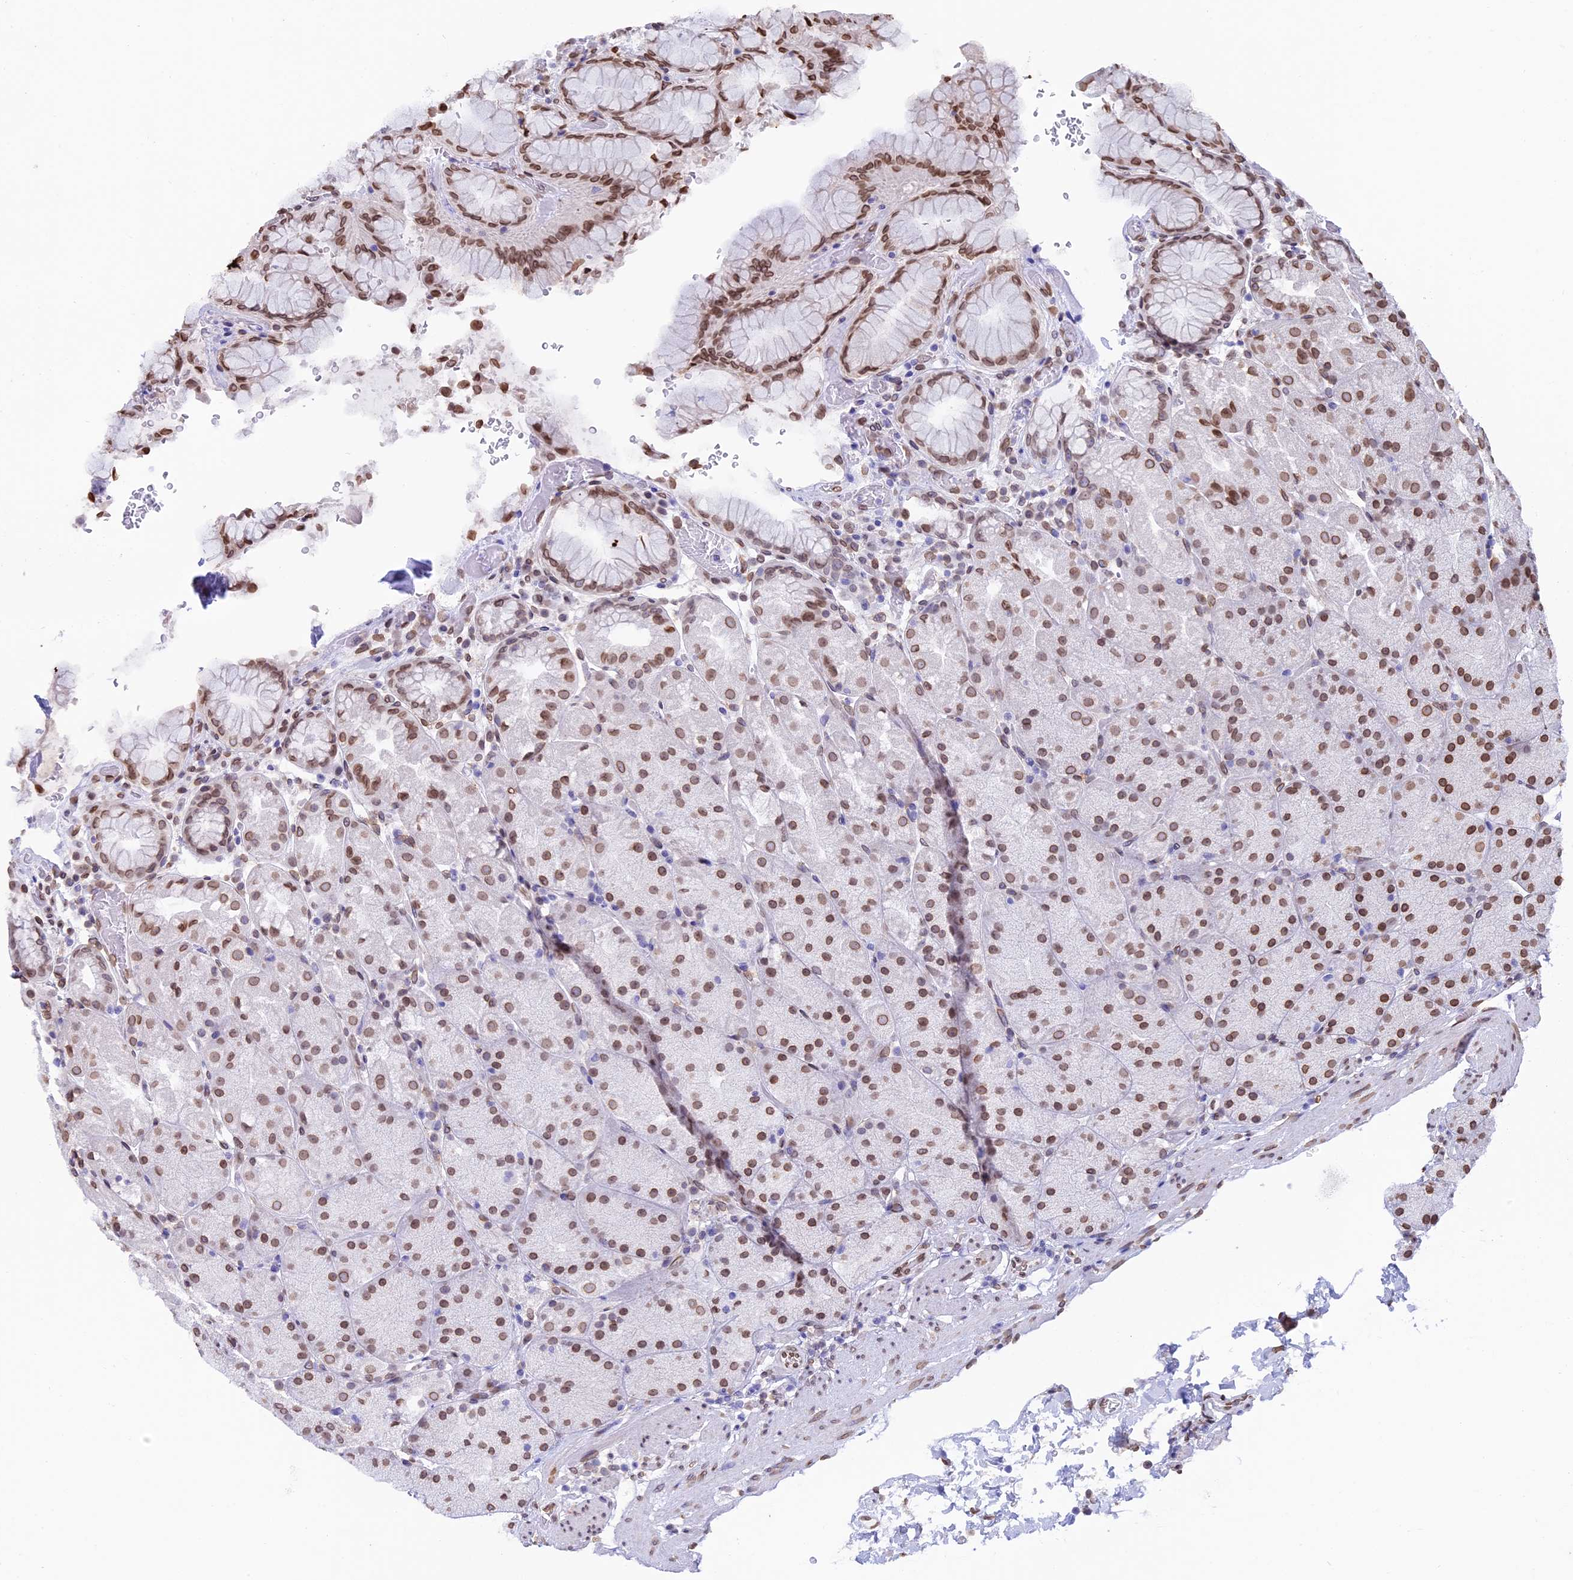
{"staining": {"intensity": "moderate", "quantity": ">75%", "location": "cytoplasmic/membranous,nuclear"}, "tissue": "stomach", "cell_type": "Glandular cells", "image_type": "normal", "snomed": [{"axis": "morphology", "description": "Normal tissue, NOS"}, {"axis": "topography", "description": "Stomach, upper"}, {"axis": "topography", "description": "Stomach, lower"}], "caption": "A high-resolution micrograph shows immunohistochemistry staining of benign stomach, which exhibits moderate cytoplasmic/membranous,nuclear expression in approximately >75% of glandular cells. (brown staining indicates protein expression, while blue staining denotes nuclei).", "gene": "TMPRSS7", "patient": {"sex": "male", "age": 67}}